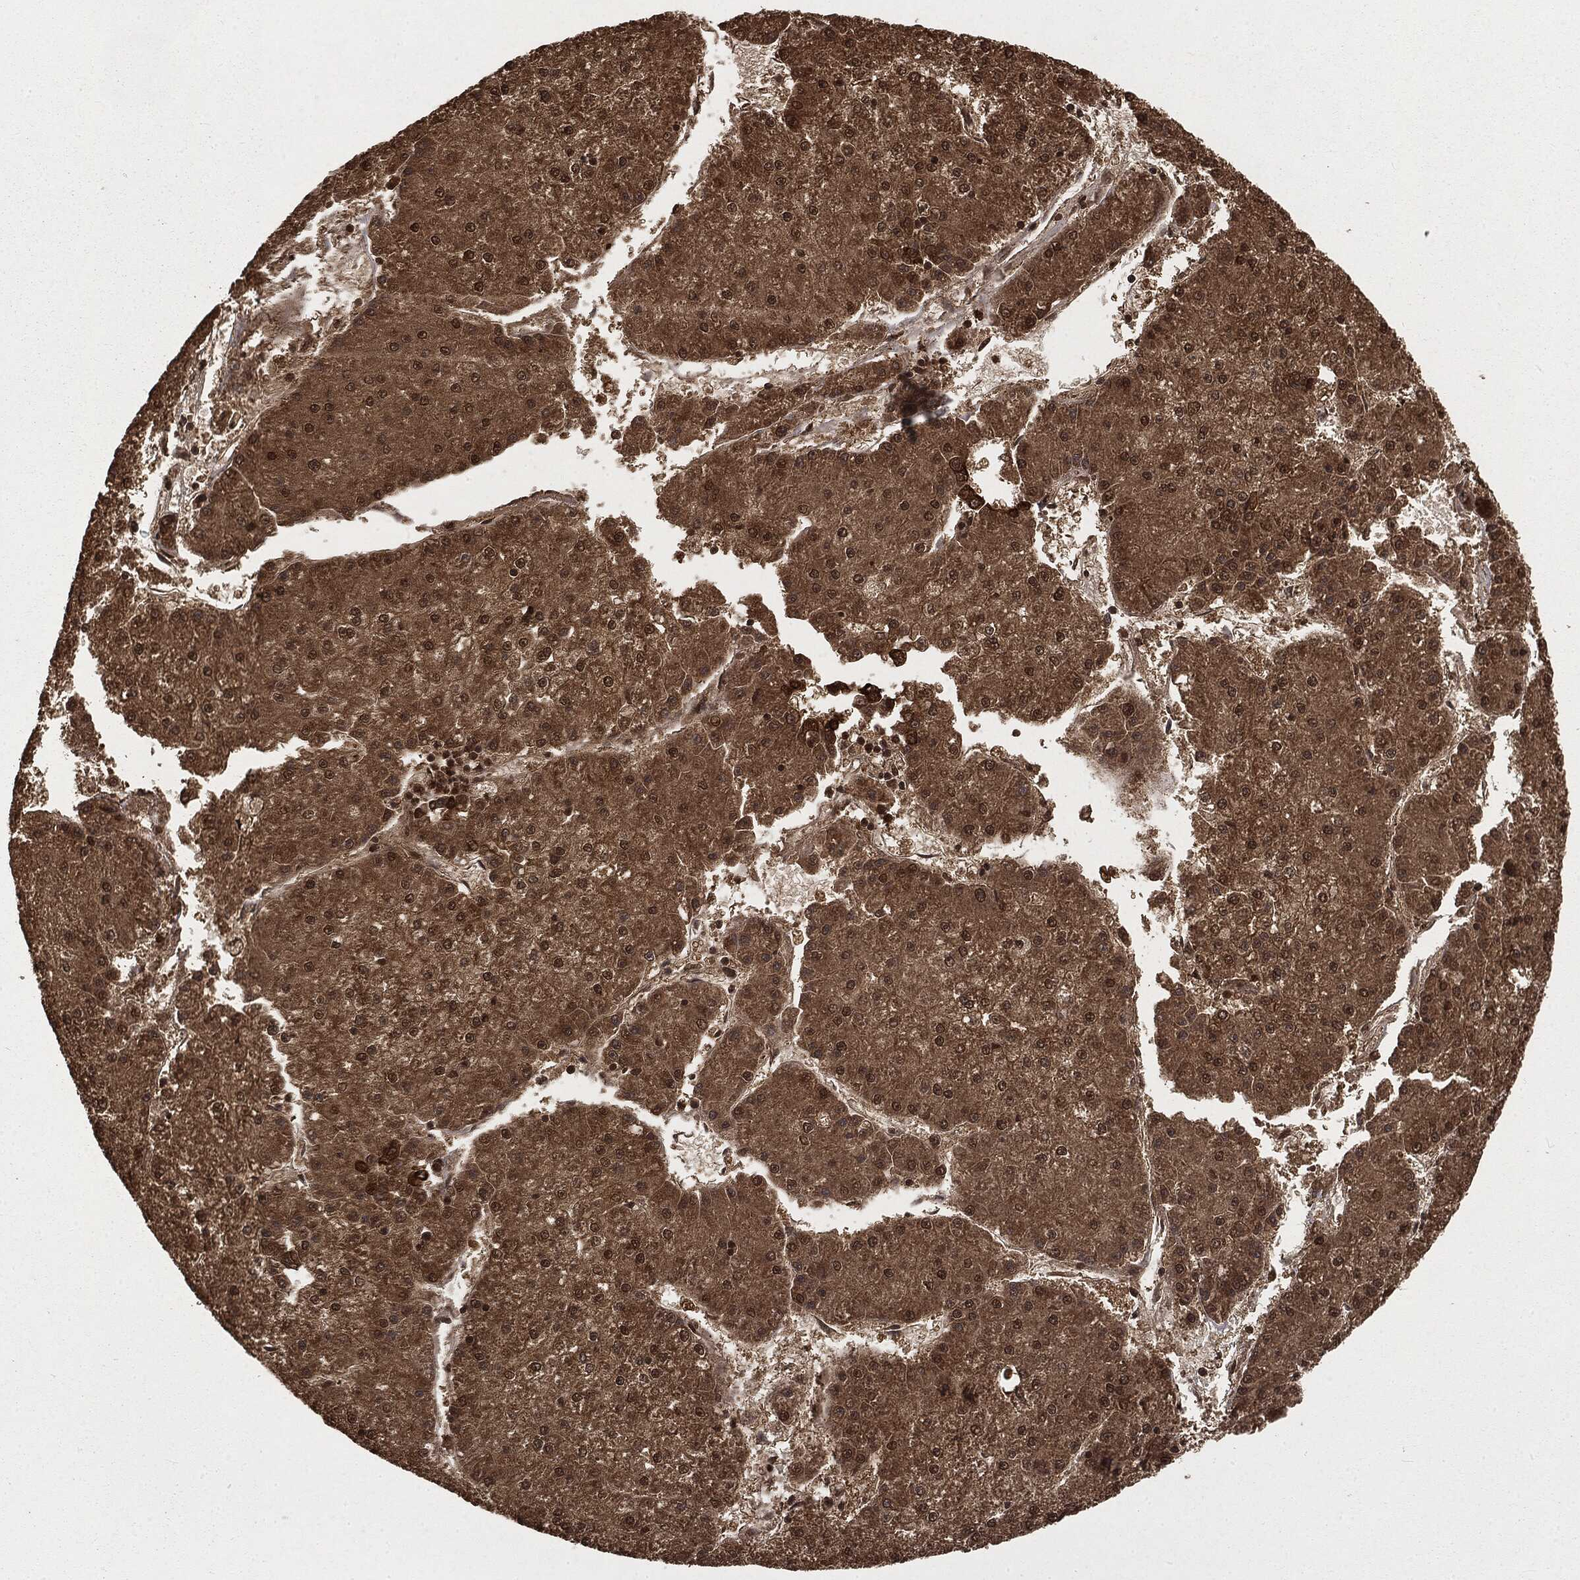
{"staining": {"intensity": "moderate", "quantity": ">75%", "location": "cytoplasmic/membranous,nuclear"}, "tissue": "liver cancer", "cell_type": "Tumor cells", "image_type": "cancer", "snomed": [{"axis": "morphology", "description": "Carcinoma, Hepatocellular, NOS"}, {"axis": "topography", "description": "Liver"}], "caption": "Immunohistochemistry histopathology image of neoplastic tissue: human liver cancer (hepatocellular carcinoma) stained using IHC shows medium levels of moderate protein expression localized specifically in the cytoplasmic/membranous and nuclear of tumor cells, appearing as a cytoplasmic/membranous and nuclear brown color.", "gene": "CTDP1", "patient": {"sex": "male", "age": 73}}